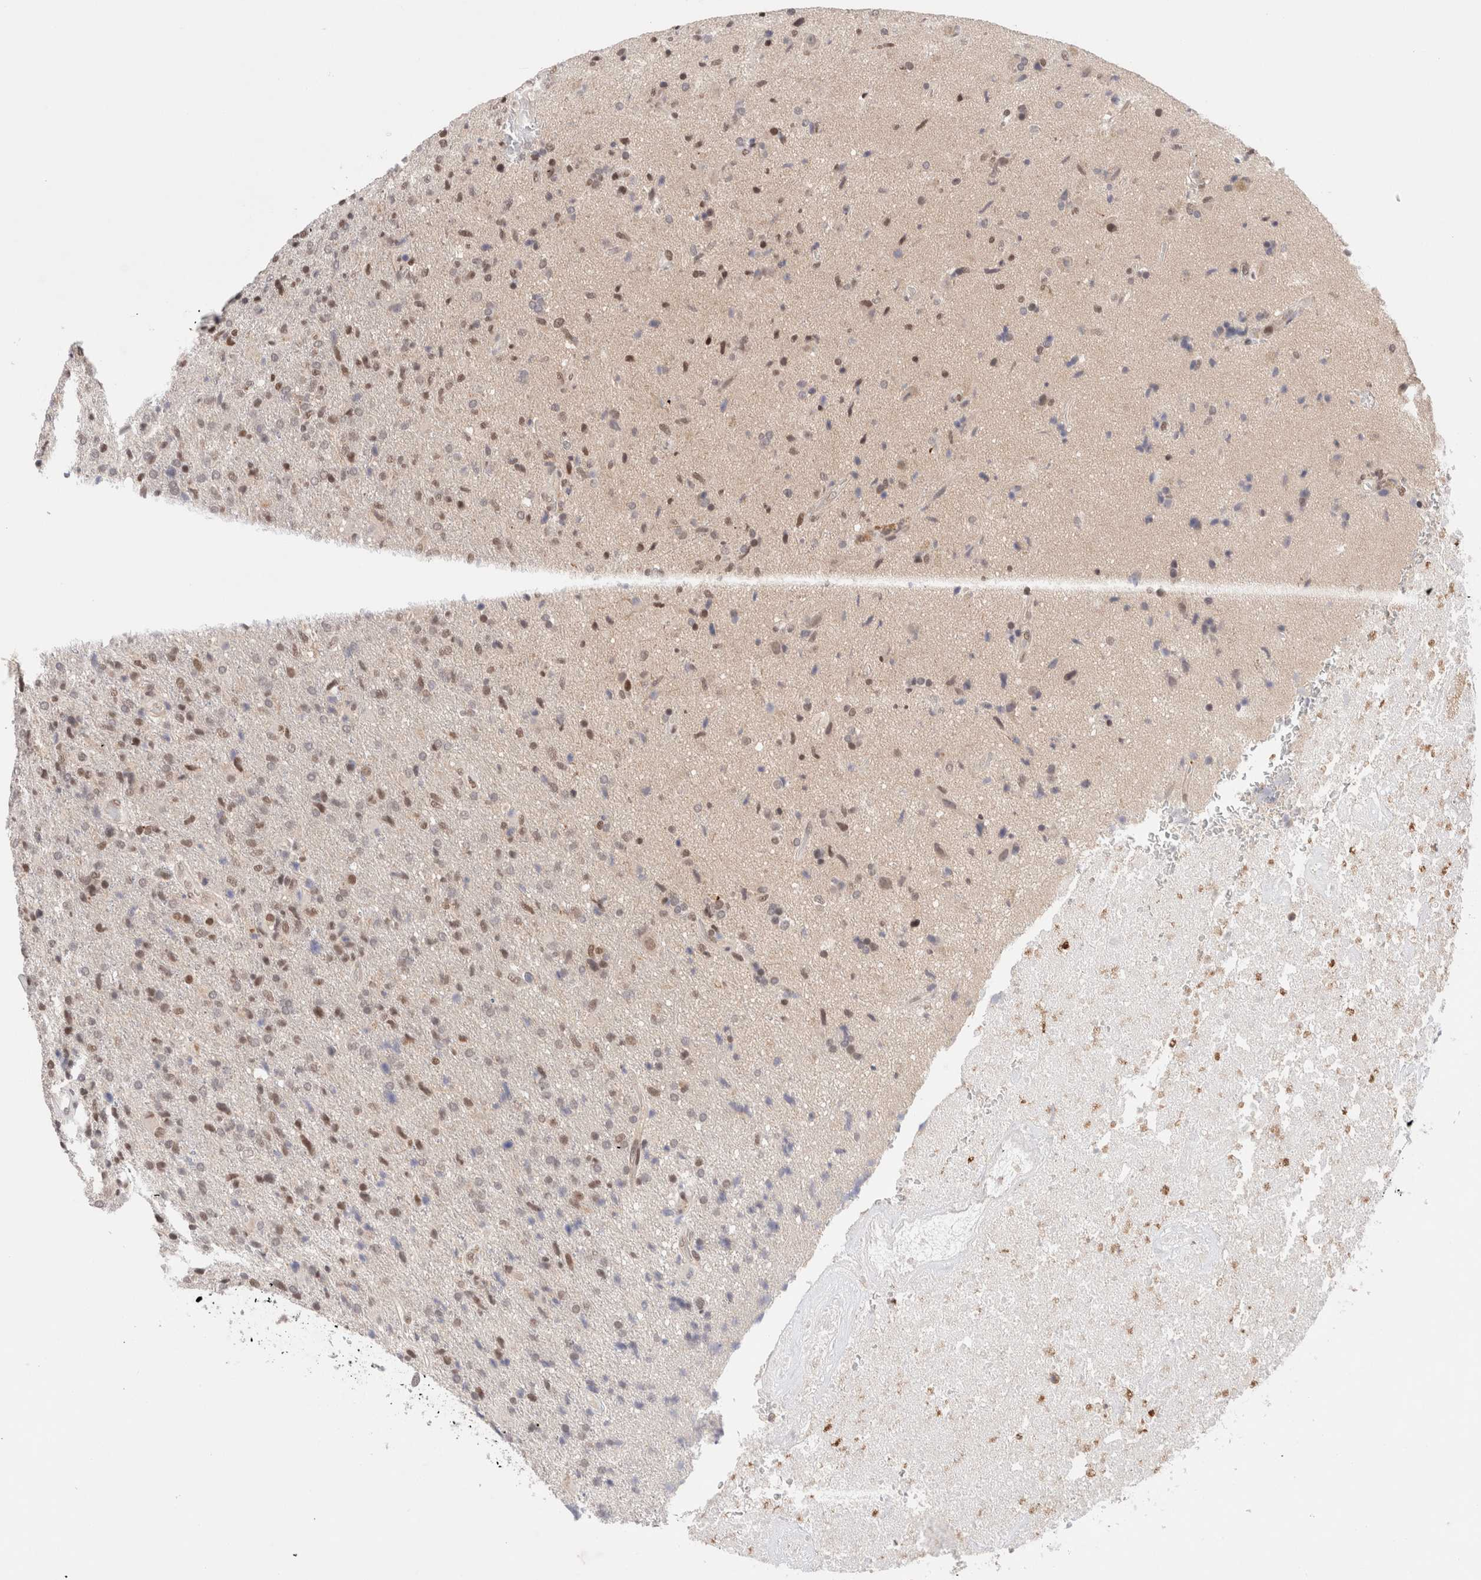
{"staining": {"intensity": "weak", "quantity": "25%-75%", "location": "nuclear"}, "tissue": "glioma", "cell_type": "Tumor cells", "image_type": "cancer", "snomed": [{"axis": "morphology", "description": "Glioma, malignant, High grade"}, {"axis": "topography", "description": "Brain"}], "caption": "DAB immunohistochemical staining of human high-grade glioma (malignant) exhibits weak nuclear protein staining in approximately 25%-75% of tumor cells.", "gene": "GATAD2A", "patient": {"sex": "male", "age": 72}}